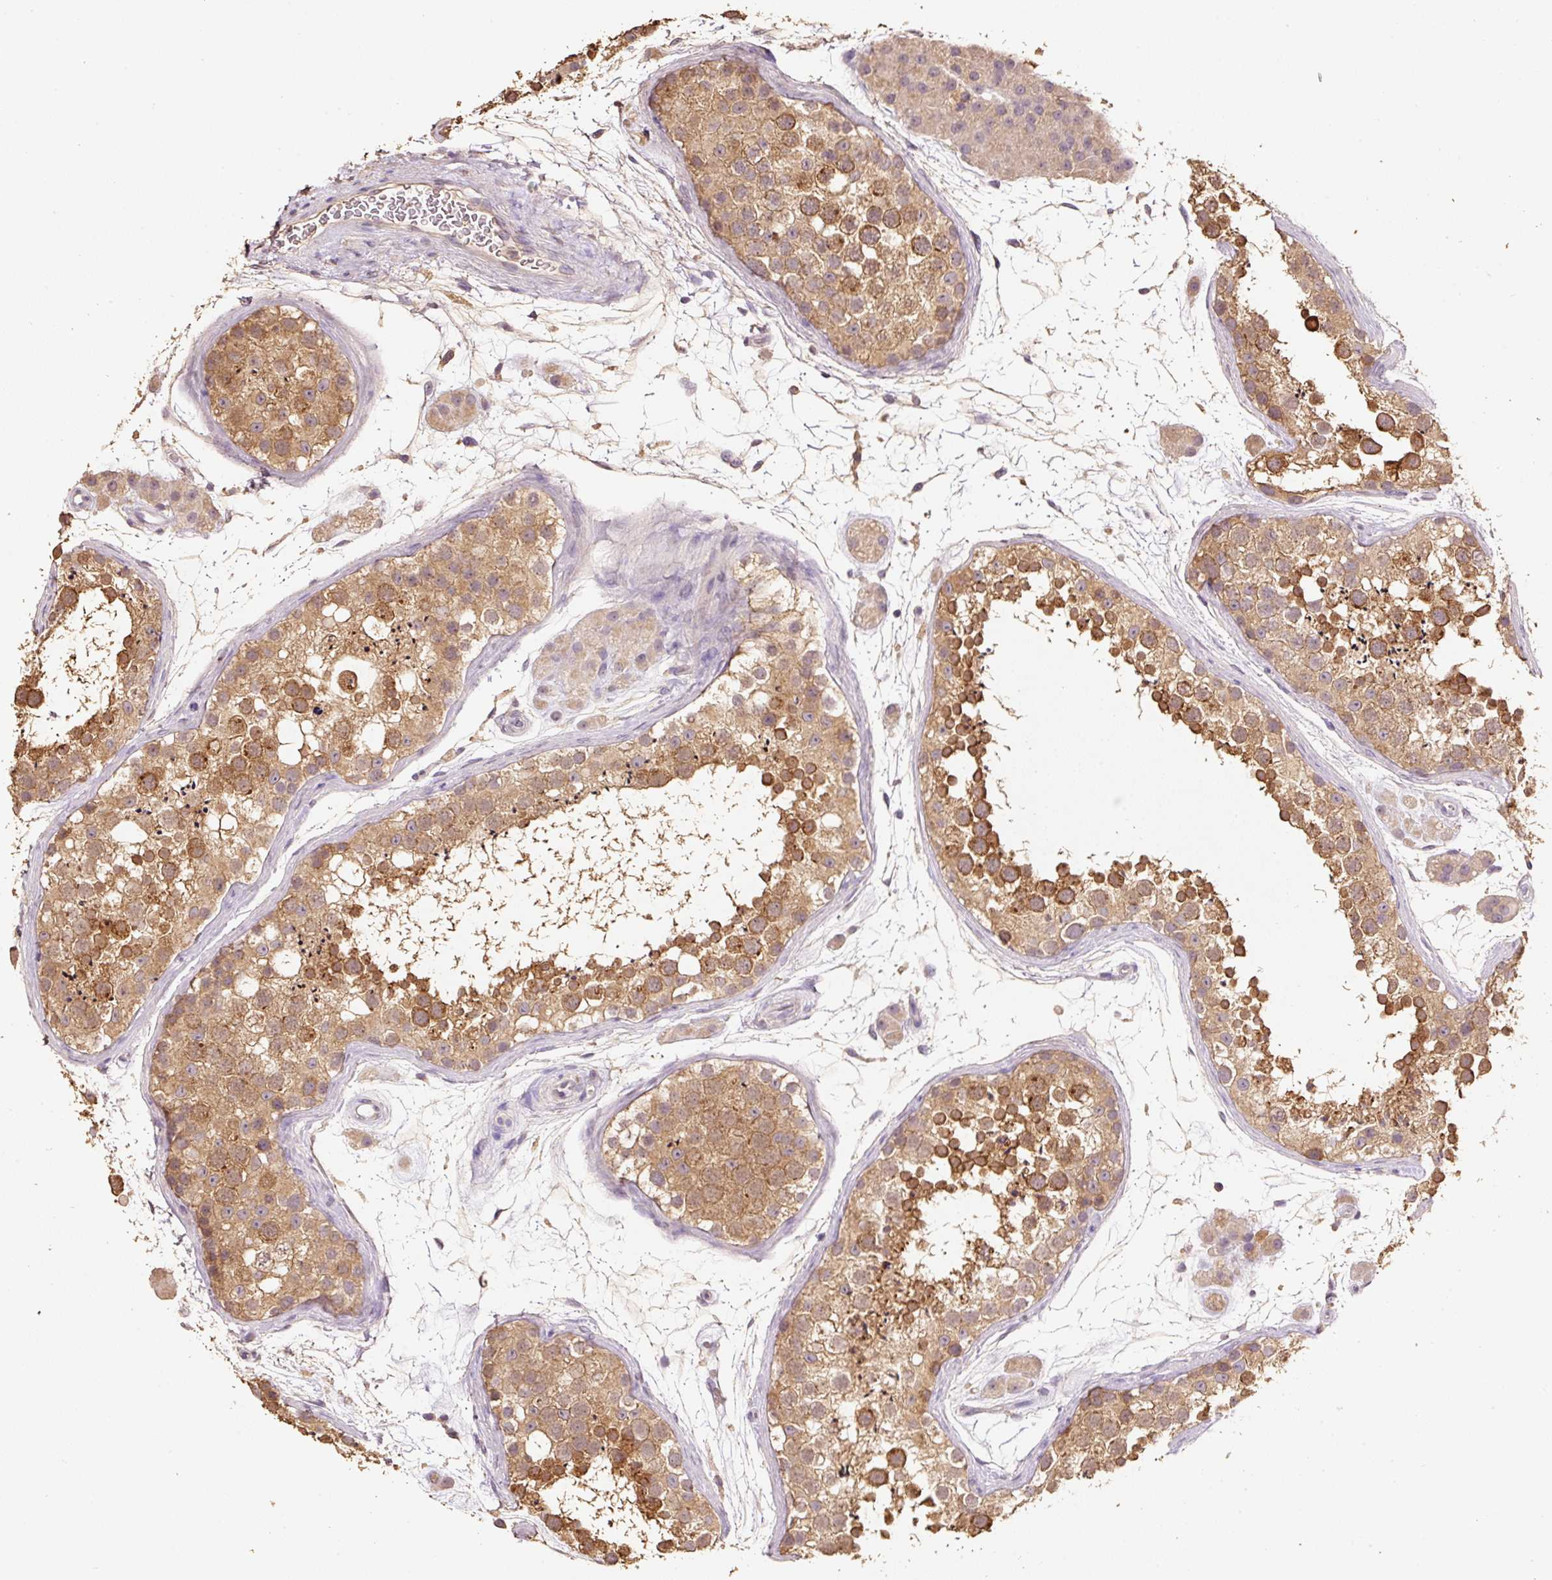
{"staining": {"intensity": "moderate", "quantity": ">75%", "location": "cytoplasmic/membranous"}, "tissue": "testis", "cell_type": "Cells in seminiferous ducts", "image_type": "normal", "snomed": [{"axis": "morphology", "description": "Normal tissue, NOS"}, {"axis": "topography", "description": "Testis"}], "caption": "IHC (DAB (3,3'-diaminobenzidine)) staining of benign human testis shows moderate cytoplasmic/membranous protein expression in approximately >75% of cells in seminiferous ducts.", "gene": "HERC2", "patient": {"sex": "male", "age": 41}}